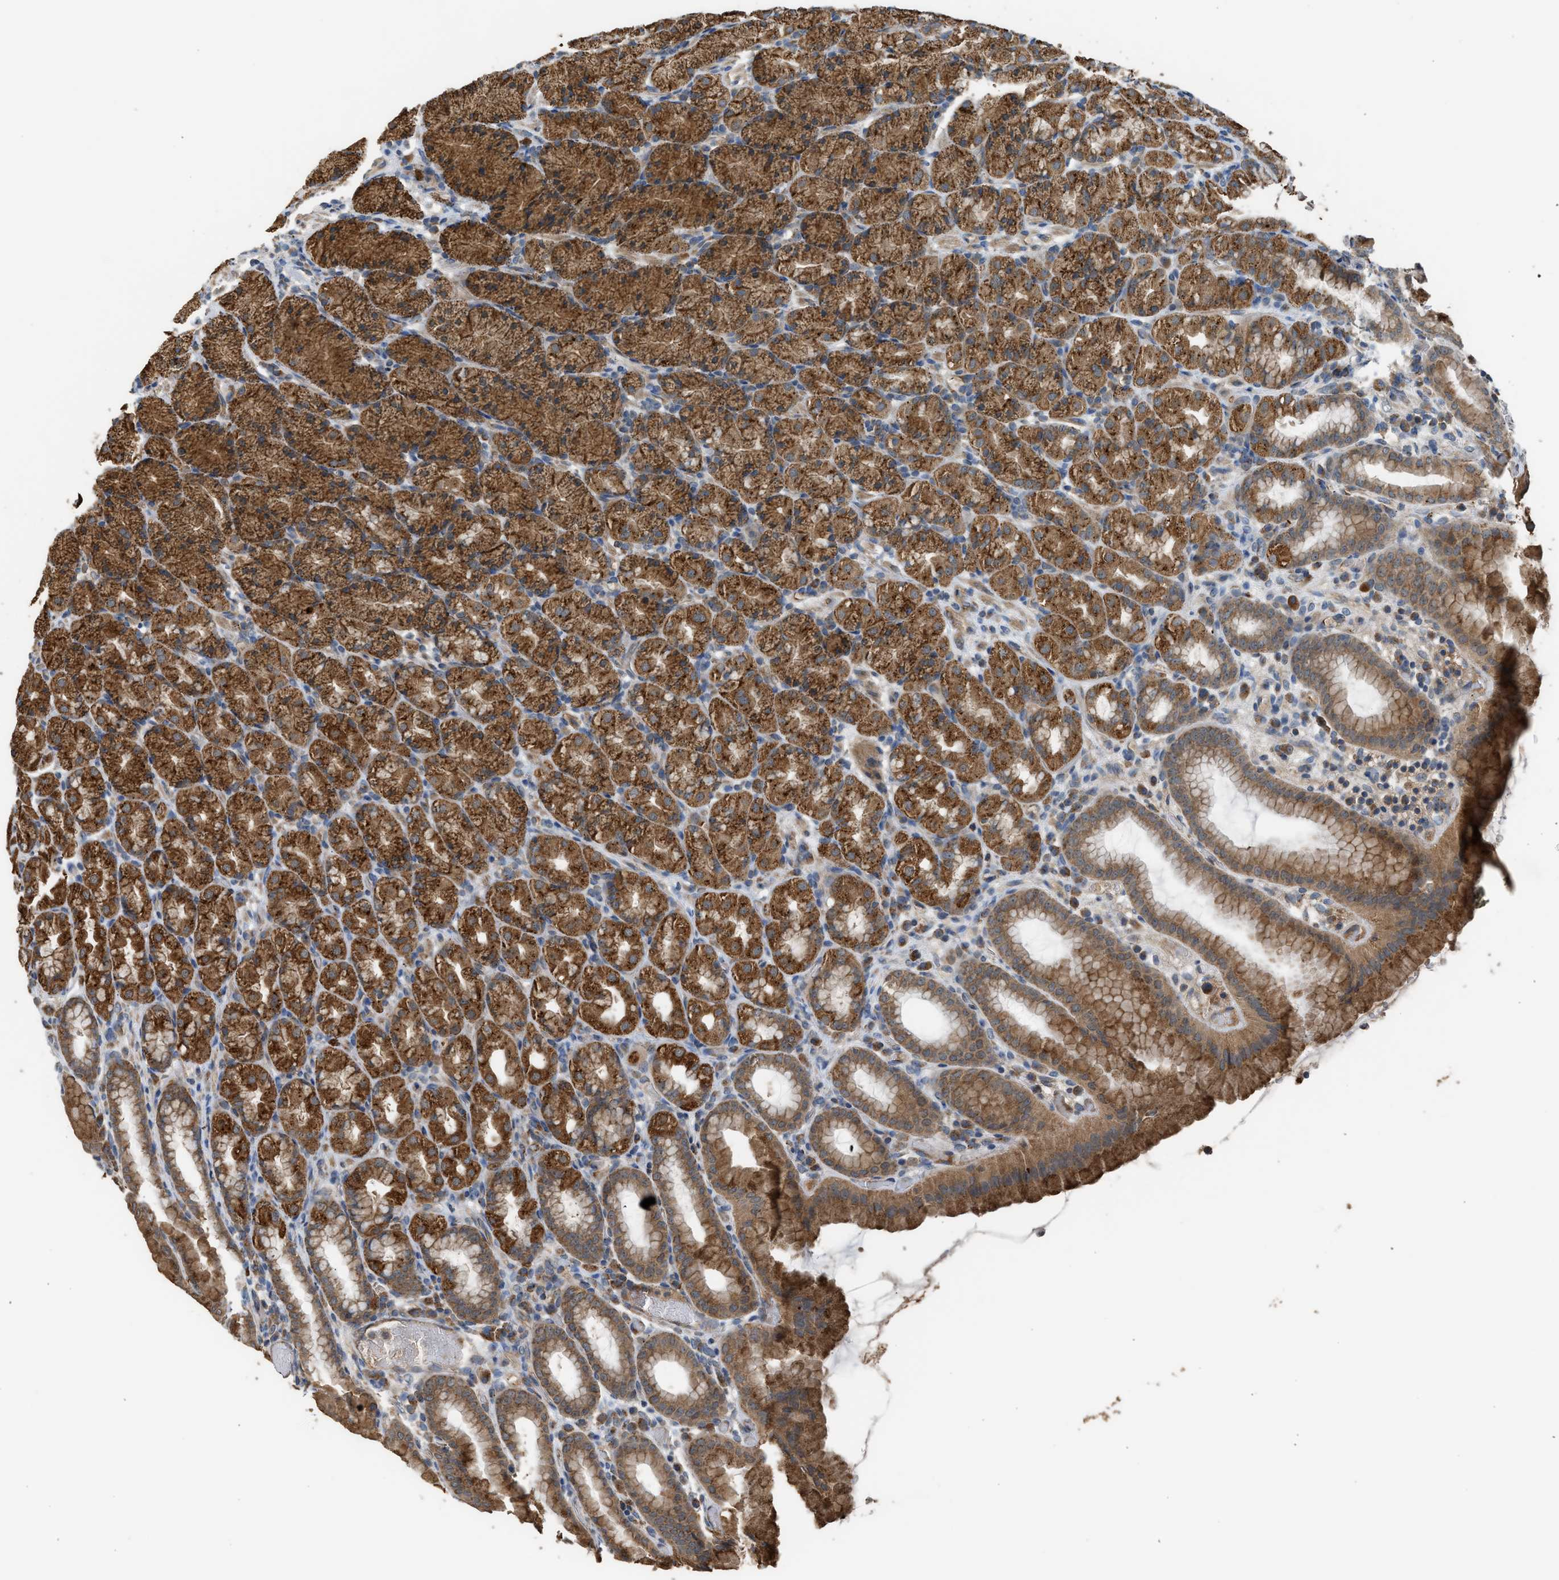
{"staining": {"intensity": "strong", "quantity": ">75%", "location": "cytoplasmic/membranous"}, "tissue": "stomach", "cell_type": "Glandular cells", "image_type": "normal", "snomed": [{"axis": "morphology", "description": "Normal tissue, NOS"}, {"axis": "topography", "description": "Stomach, upper"}], "caption": "Brown immunohistochemical staining in unremarkable human stomach reveals strong cytoplasmic/membranous staining in about >75% of glandular cells.", "gene": "STARD3", "patient": {"sex": "male", "age": 68}}